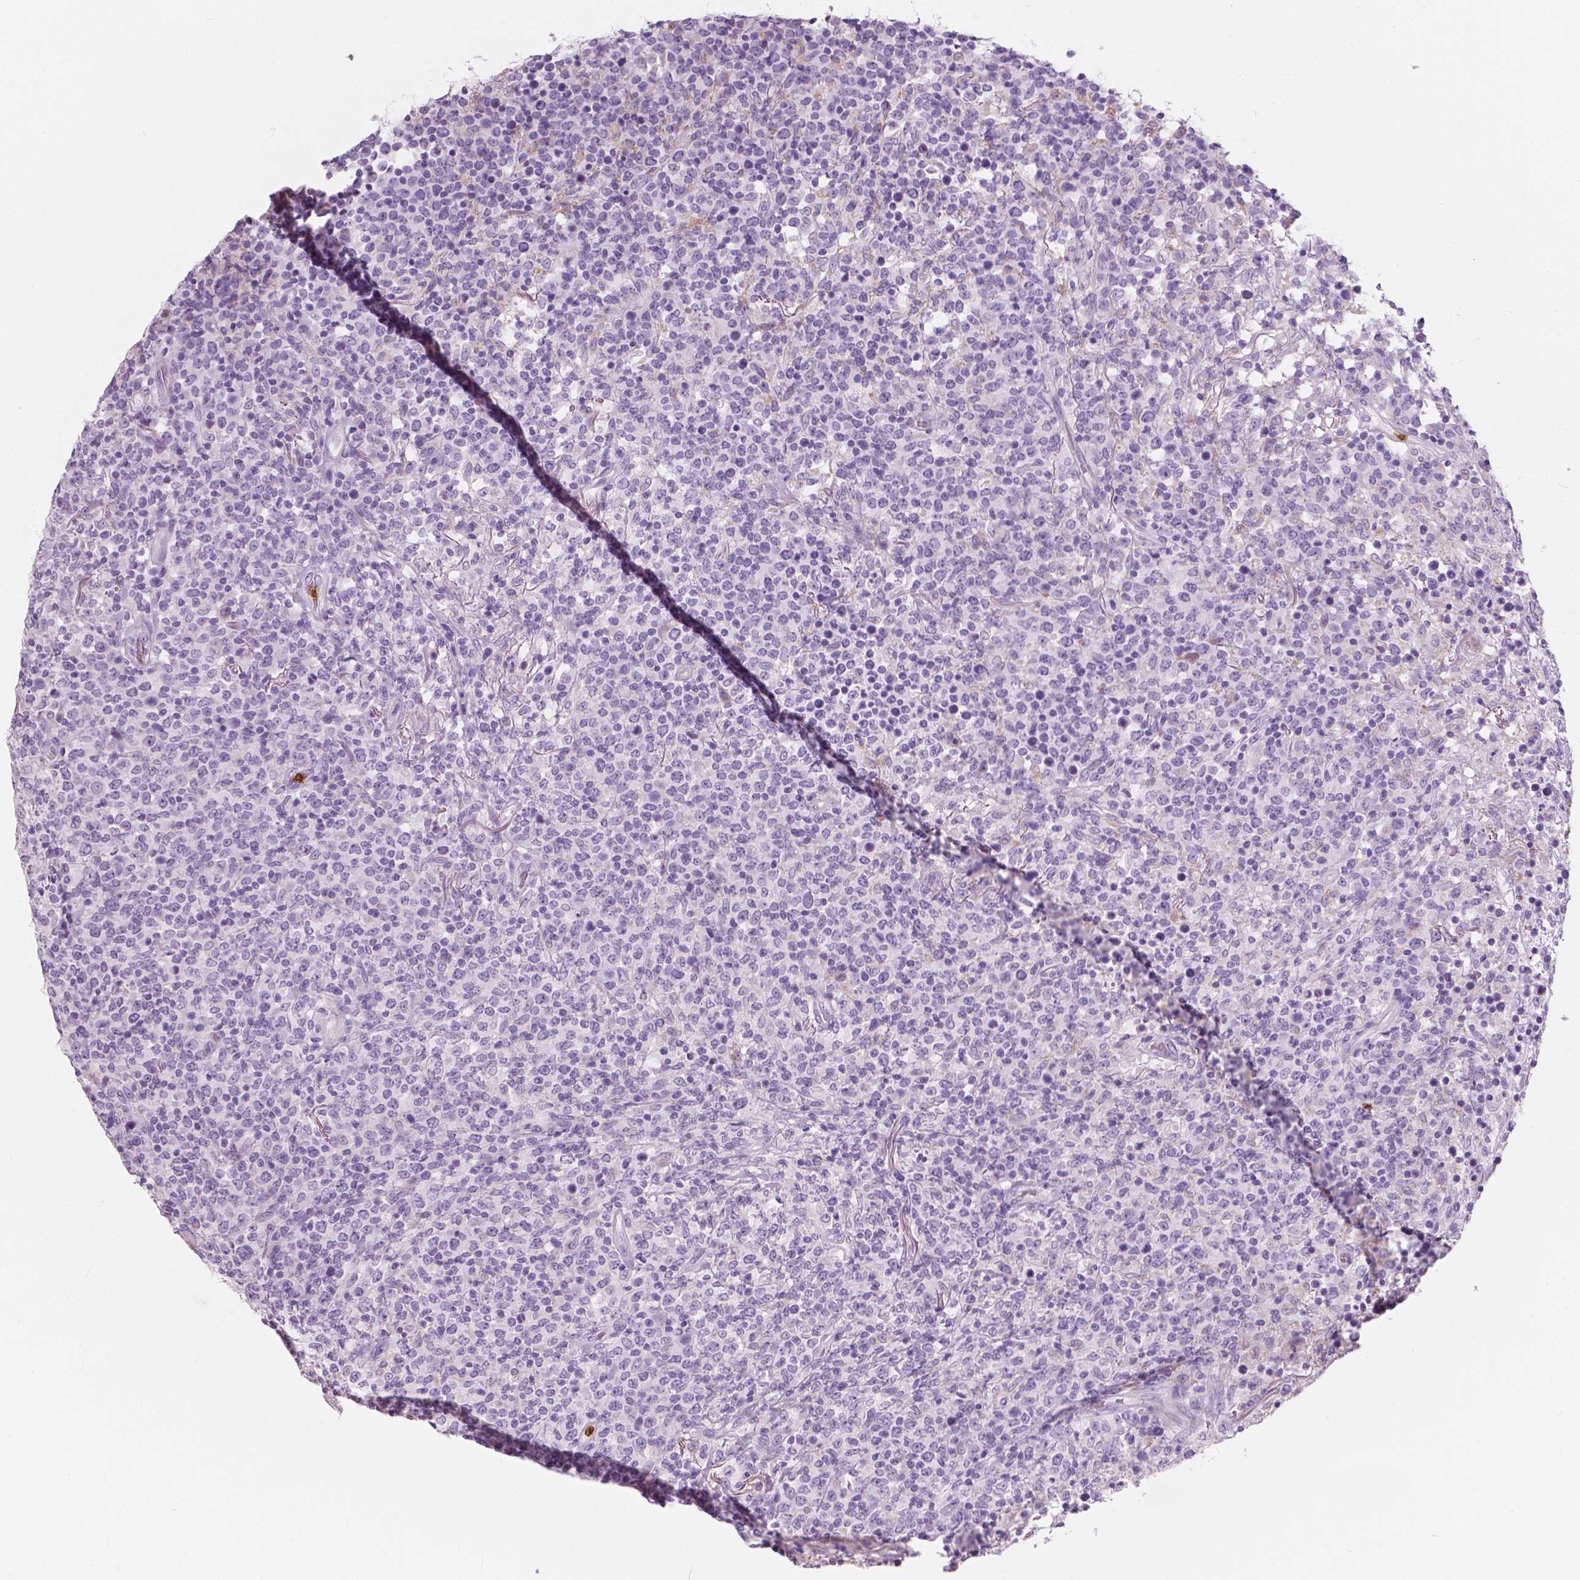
{"staining": {"intensity": "negative", "quantity": "none", "location": "none"}, "tissue": "lymphoma", "cell_type": "Tumor cells", "image_type": "cancer", "snomed": [{"axis": "morphology", "description": "Malignant lymphoma, non-Hodgkin's type, High grade"}, {"axis": "topography", "description": "Lung"}], "caption": "Micrograph shows no significant protein staining in tumor cells of malignant lymphoma, non-Hodgkin's type (high-grade). The staining was performed using DAB to visualize the protein expression in brown, while the nuclei were stained in blue with hematoxylin (Magnification: 20x).", "gene": "CXCR2", "patient": {"sex": "male", "age": 79}}